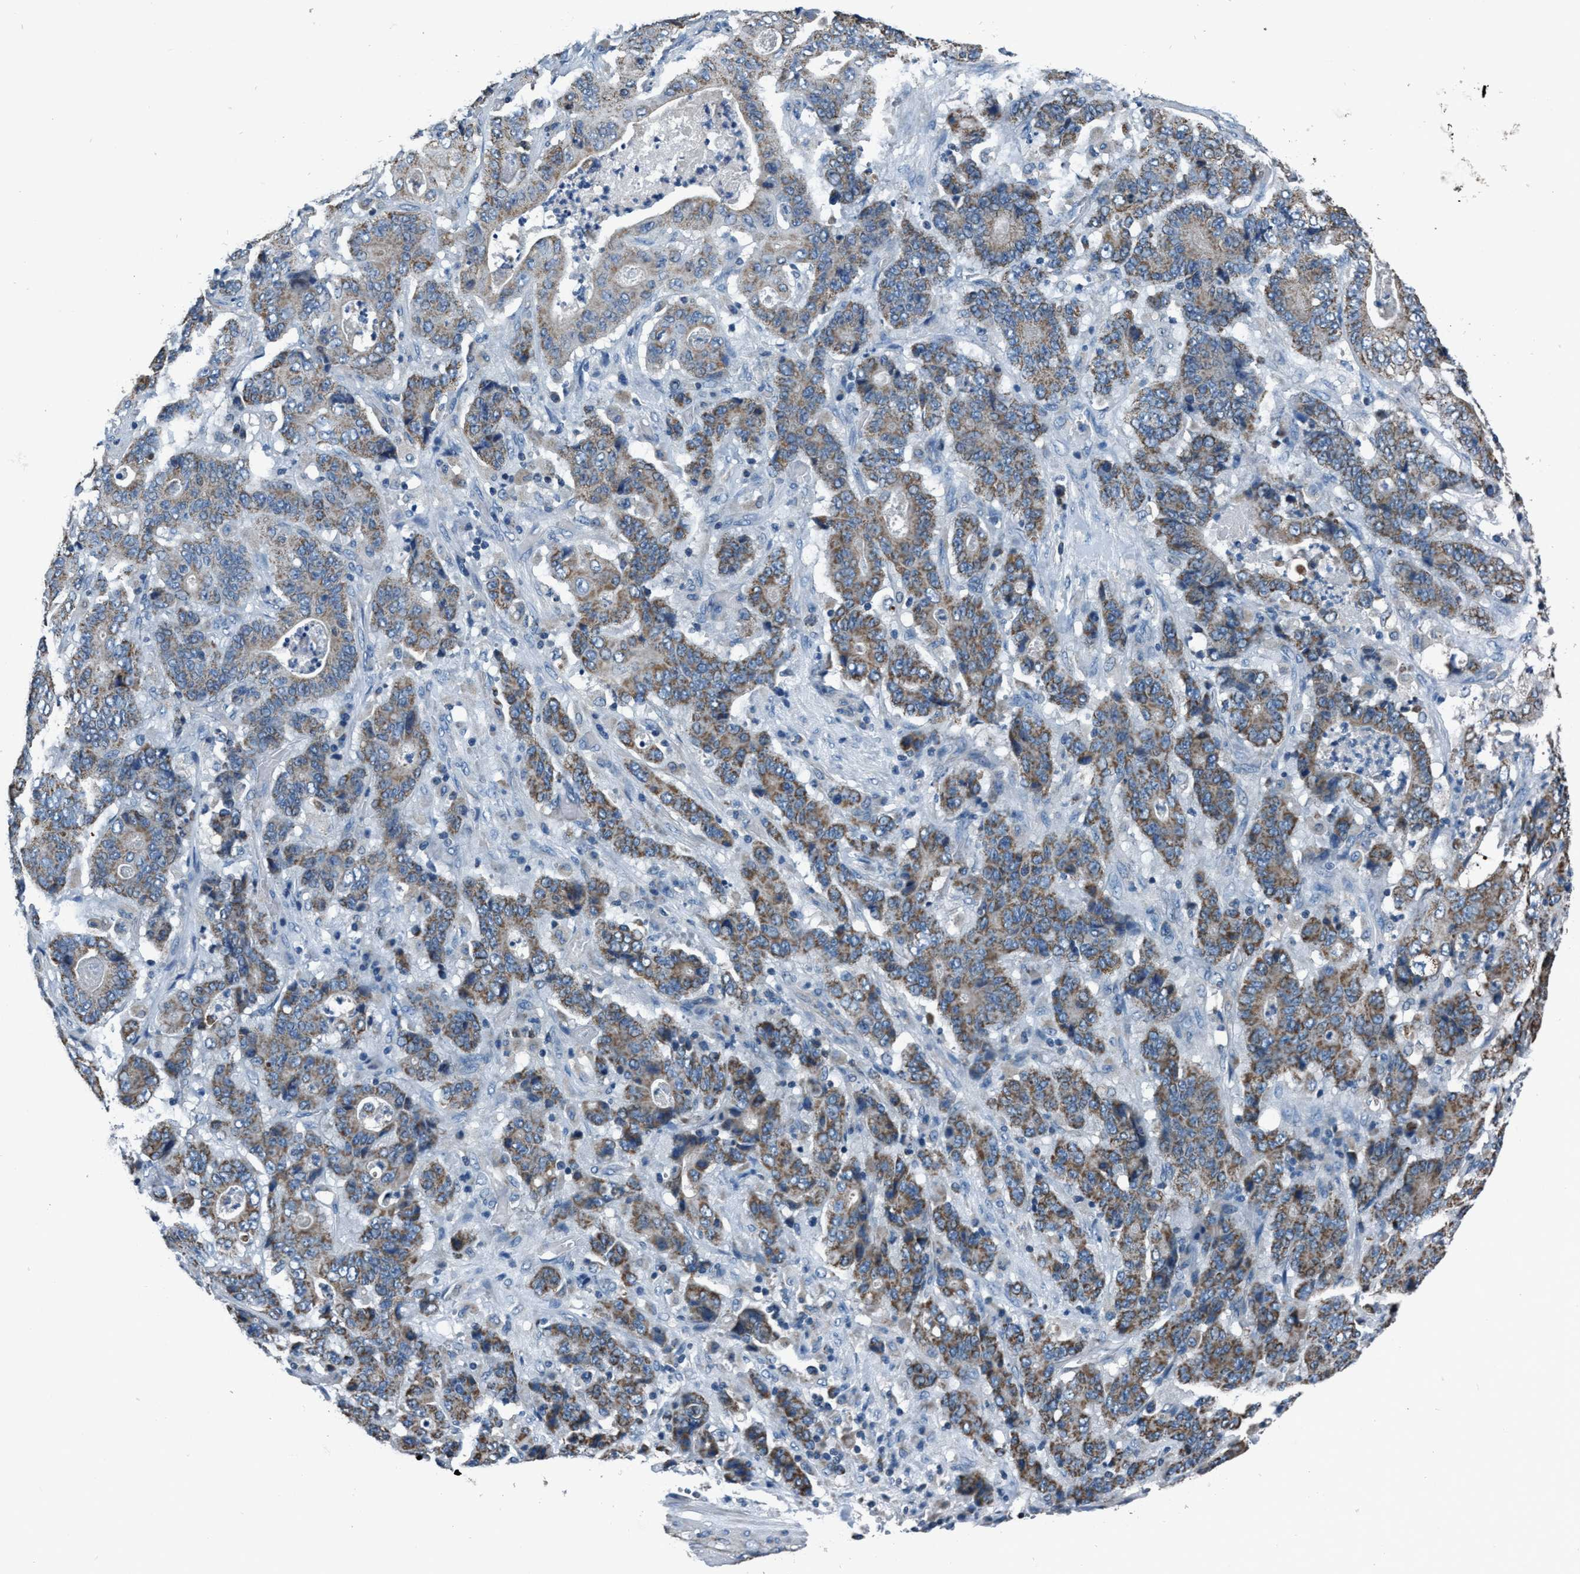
{"staining": {"intensity": "moderate", "quantity": ">75%", "location": "cytoplasmic/membranous"}, "tissue": "stomach cancer", "cell_type": "Tumor cells", "image_type": "cancer", "snomed": [{"axis": "morphology", "description": "Adenocarcinoma, NOS"}, {"axis": "topography", "description": "Stomach"}], "caption": "The immunohistochemical stain shows moderate cytoplasmic/membranous expression in tumor cells of stomach adenocarcinoma tissue. (DAB = brown stain, brightfield microscopy at high magnification).", "gene": "ANKFN1", "patient": {"sex": "female", "age": 73}}